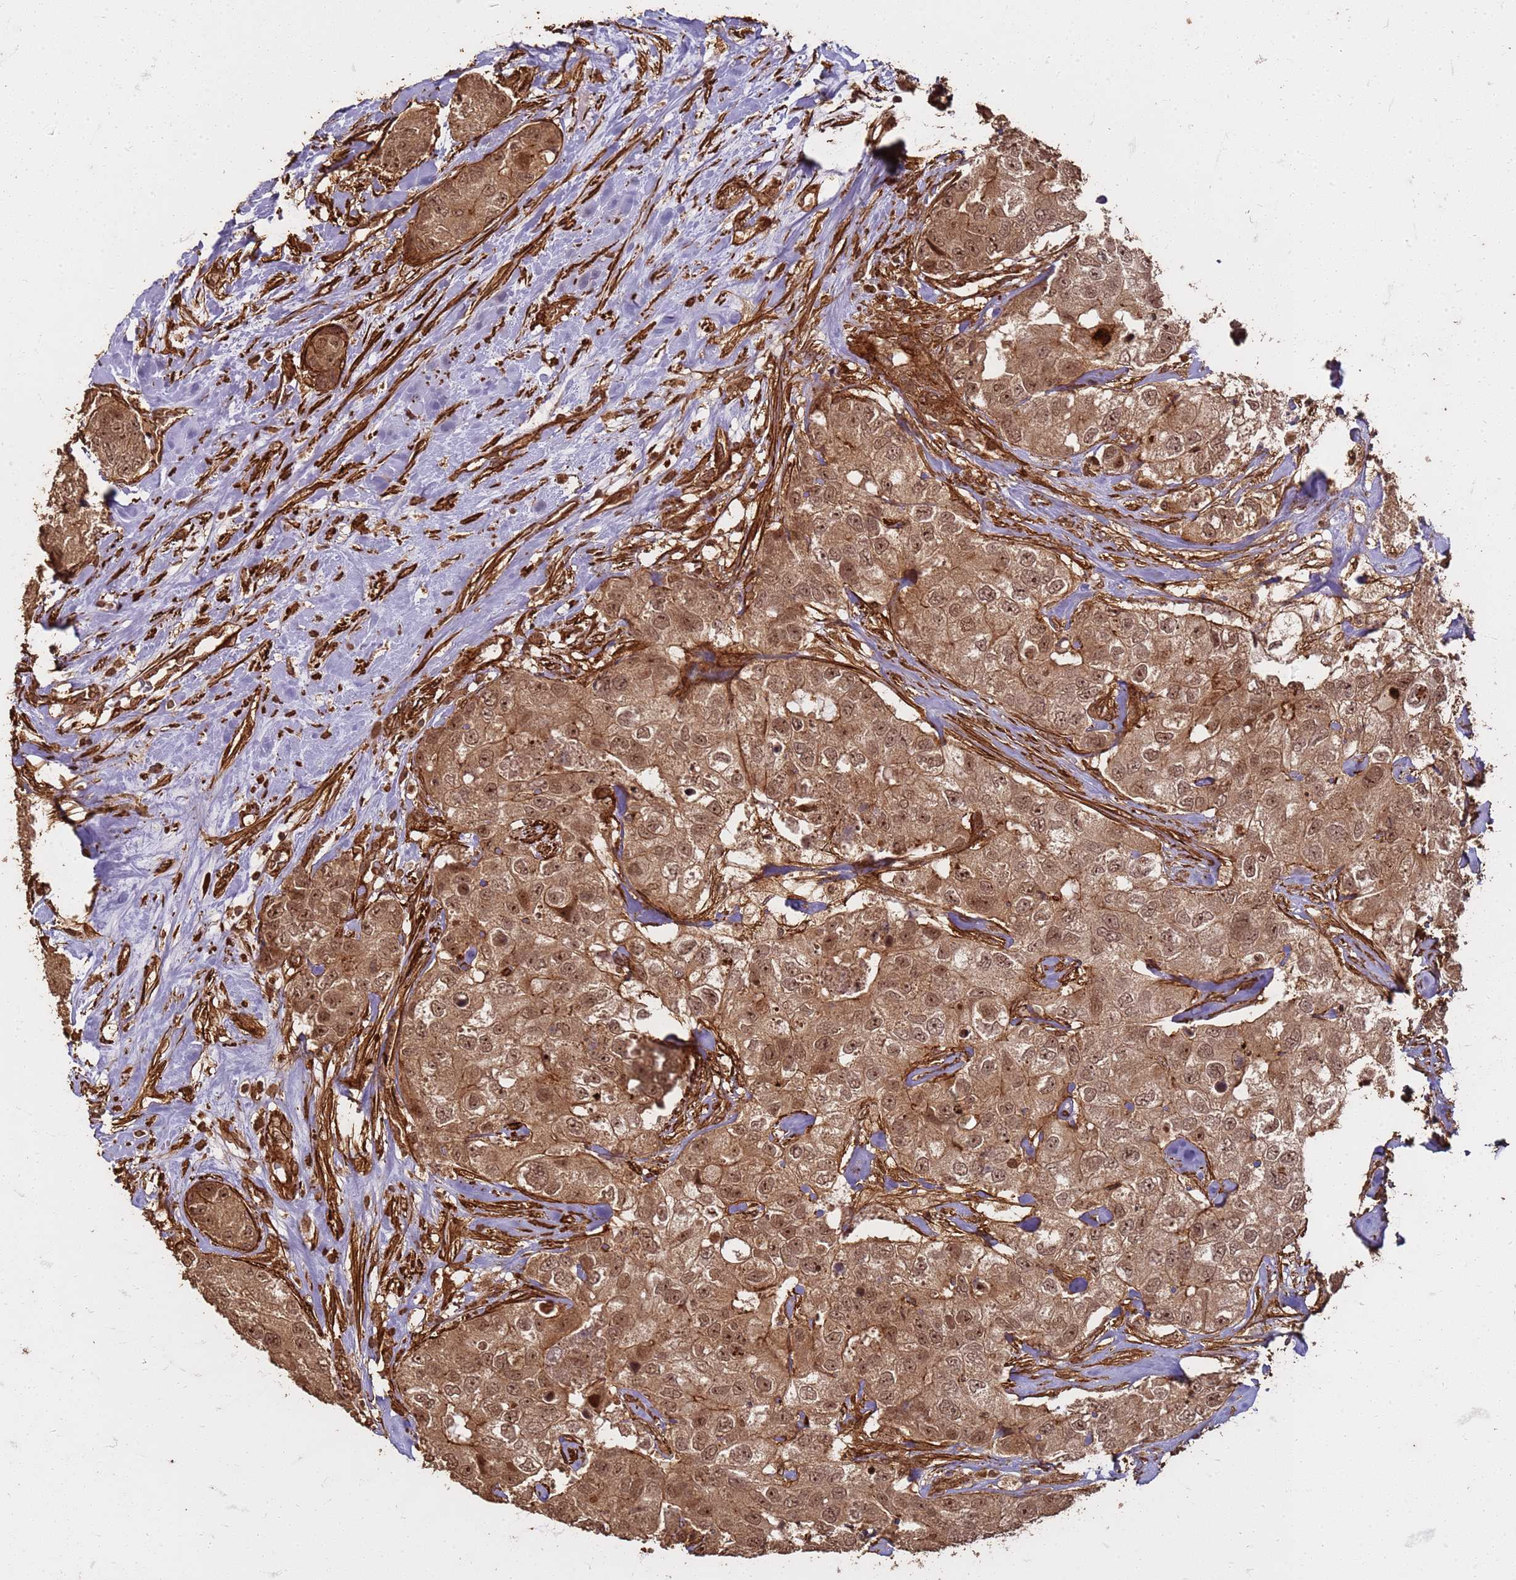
{"staining": {"intensity": "moderate", "quantity": ">75%", "location": "cytoplasmic/membranous,nuclear"}, "tissue": "breast cancer", "cell_type": "Tumor cells", "image_type": "cancer", "snomed": [{"axis": "morphology", "description": "Duct carcinoma"}, {"axis": "topography", "description": "Breast"}], "caption": "Breast intraductal carcinoma stained with DAB (3,3'-diaminobenzidine) immunohistochemistry (IHC) reveals medium levels of moderate cytoplasmic/membranous and nuclear positivity in approximately >75% of tumor cells.", "gene": "KIF26A", "patient": {"sex": "female", "age": 62}}